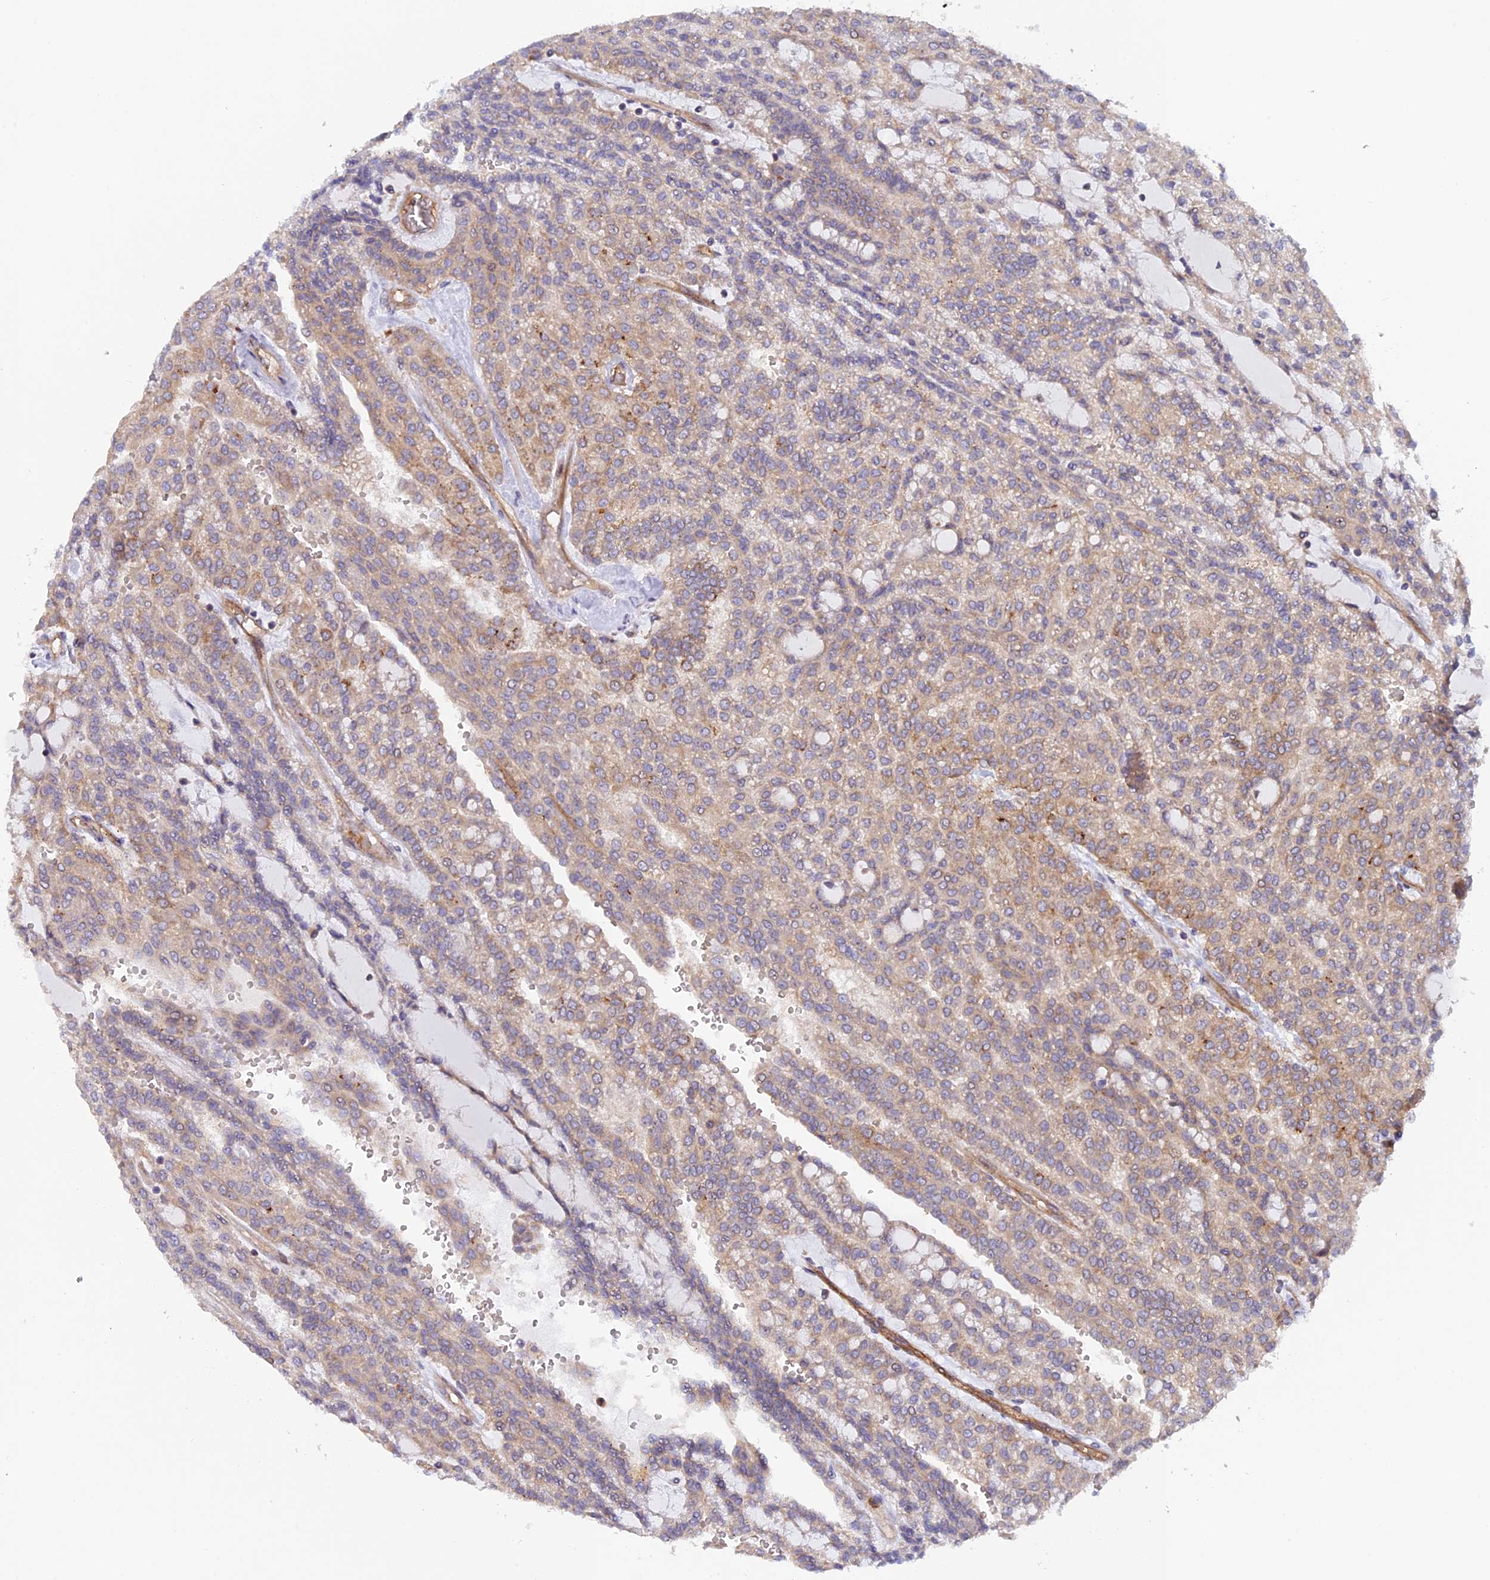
{"staining": {"intensity": "weak", "quantity": "25%-75%", "location": "cytoplasmic/membranous"}, "tissue": "renal cancer", "cell_type": "Tumor cells", "image_type": "cancer", "snomed": [{"axis": "morphology", "description": "Adenocarcinoma, NOS"}, {"axis": "topography", "description": "Kidney"}], "caption": "This is an image of immunohistochemistry staining of renal cancer (adenocarcinoma), which shows weak expression in the cytoplasmic/membranous of tumor cells.", "gene": "FERMT1", "patient": {"sex": "male", "age": 63}}